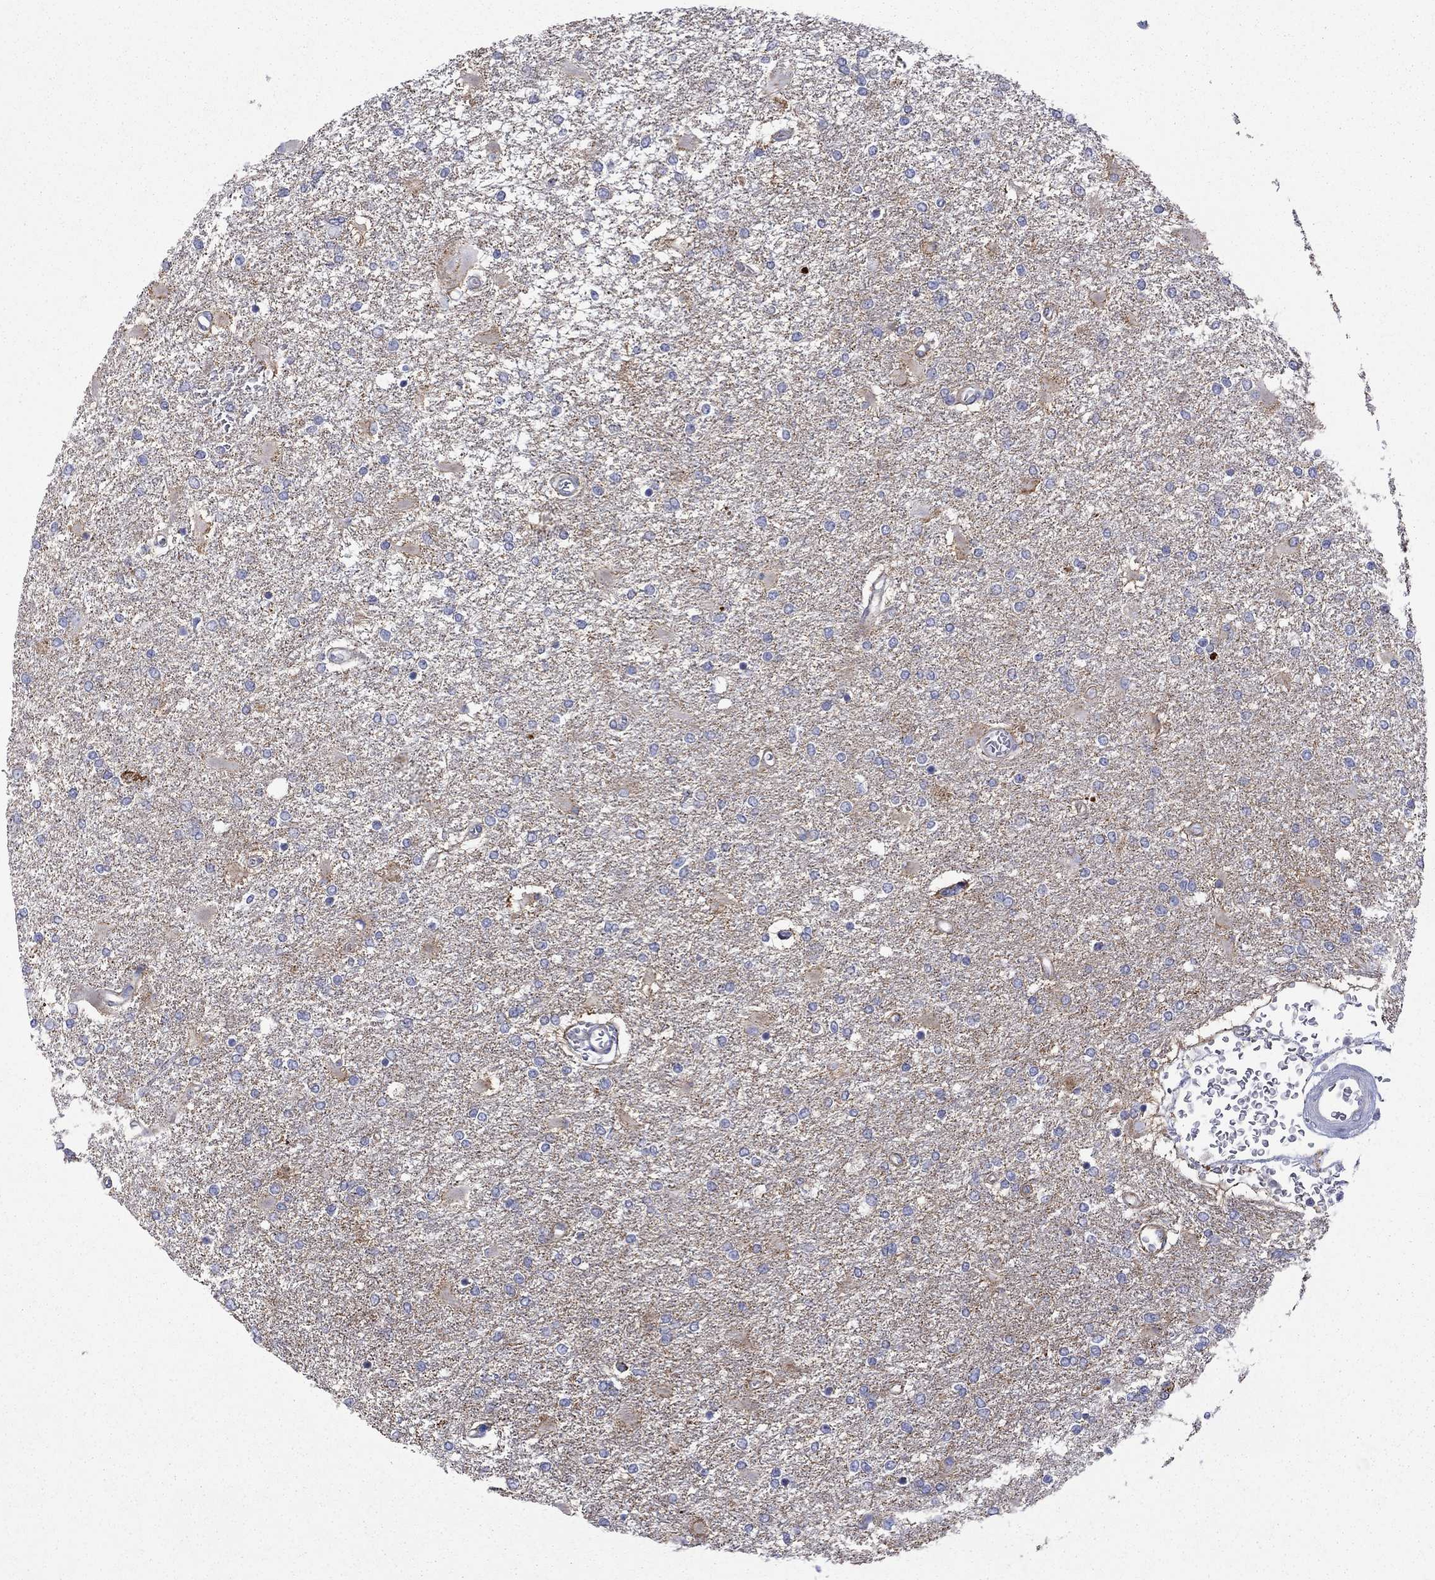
{"staining": {"intensity": "negative", "quantity": "none", "location": "none"}, "tissue": "glioma", "cell_type": "Tumor cells", "image_type": "cancer", "snomed": [{"axis": "morphology", "description": "Glioma, malignant, High grade"}, {"axis": "topography", "description": "Cerebral cortex"}], "caption": "Immunohistochemistry (IHC) image of malignant glioma (high-grade) stained for a protein (brown), which reveals no staining in tumor cells. Nuclei are stained in blue.", "gene": "CISD1", "patient": {"sex": "male", "age": 79}}